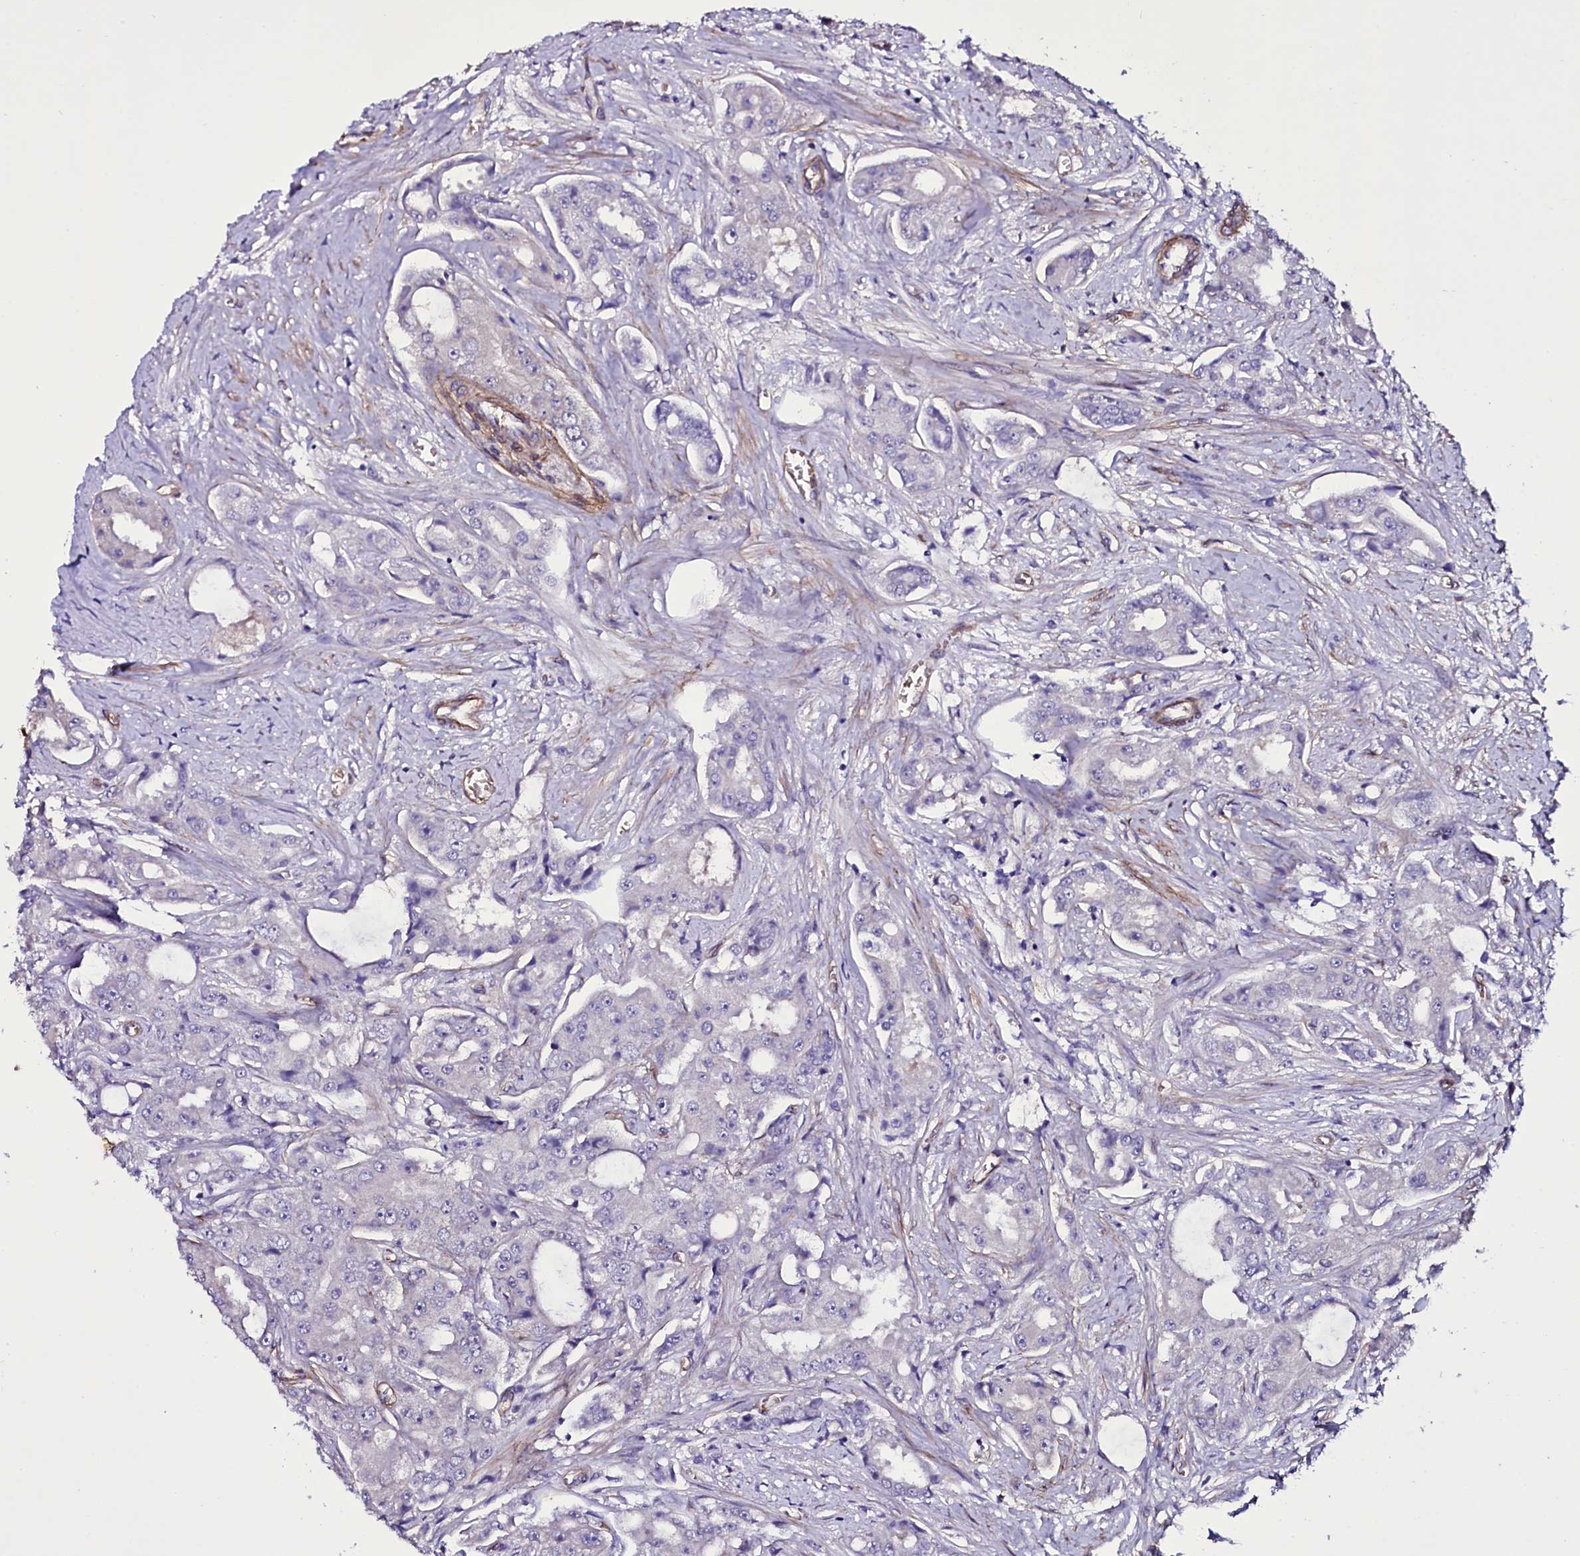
{"staining": {"intensity": "negative", "quantity": "none", "location": "none"}, "tissue": "prostate cancer", "cell_type": "Tumor cells", "image_type": "cancer", "snomed": [{"axis": "morphology", "description": "Adenocarcinoma, High grade"}, {"axis": "topography", "description": "Prostate"}], "caption": "Immunohistochemical staining of prostate adenocarcinoma (high-grade) displays no significant staining in tumor cells.", "gene": "MEX3C", "patient": {"sex": "male", "age": 73}}